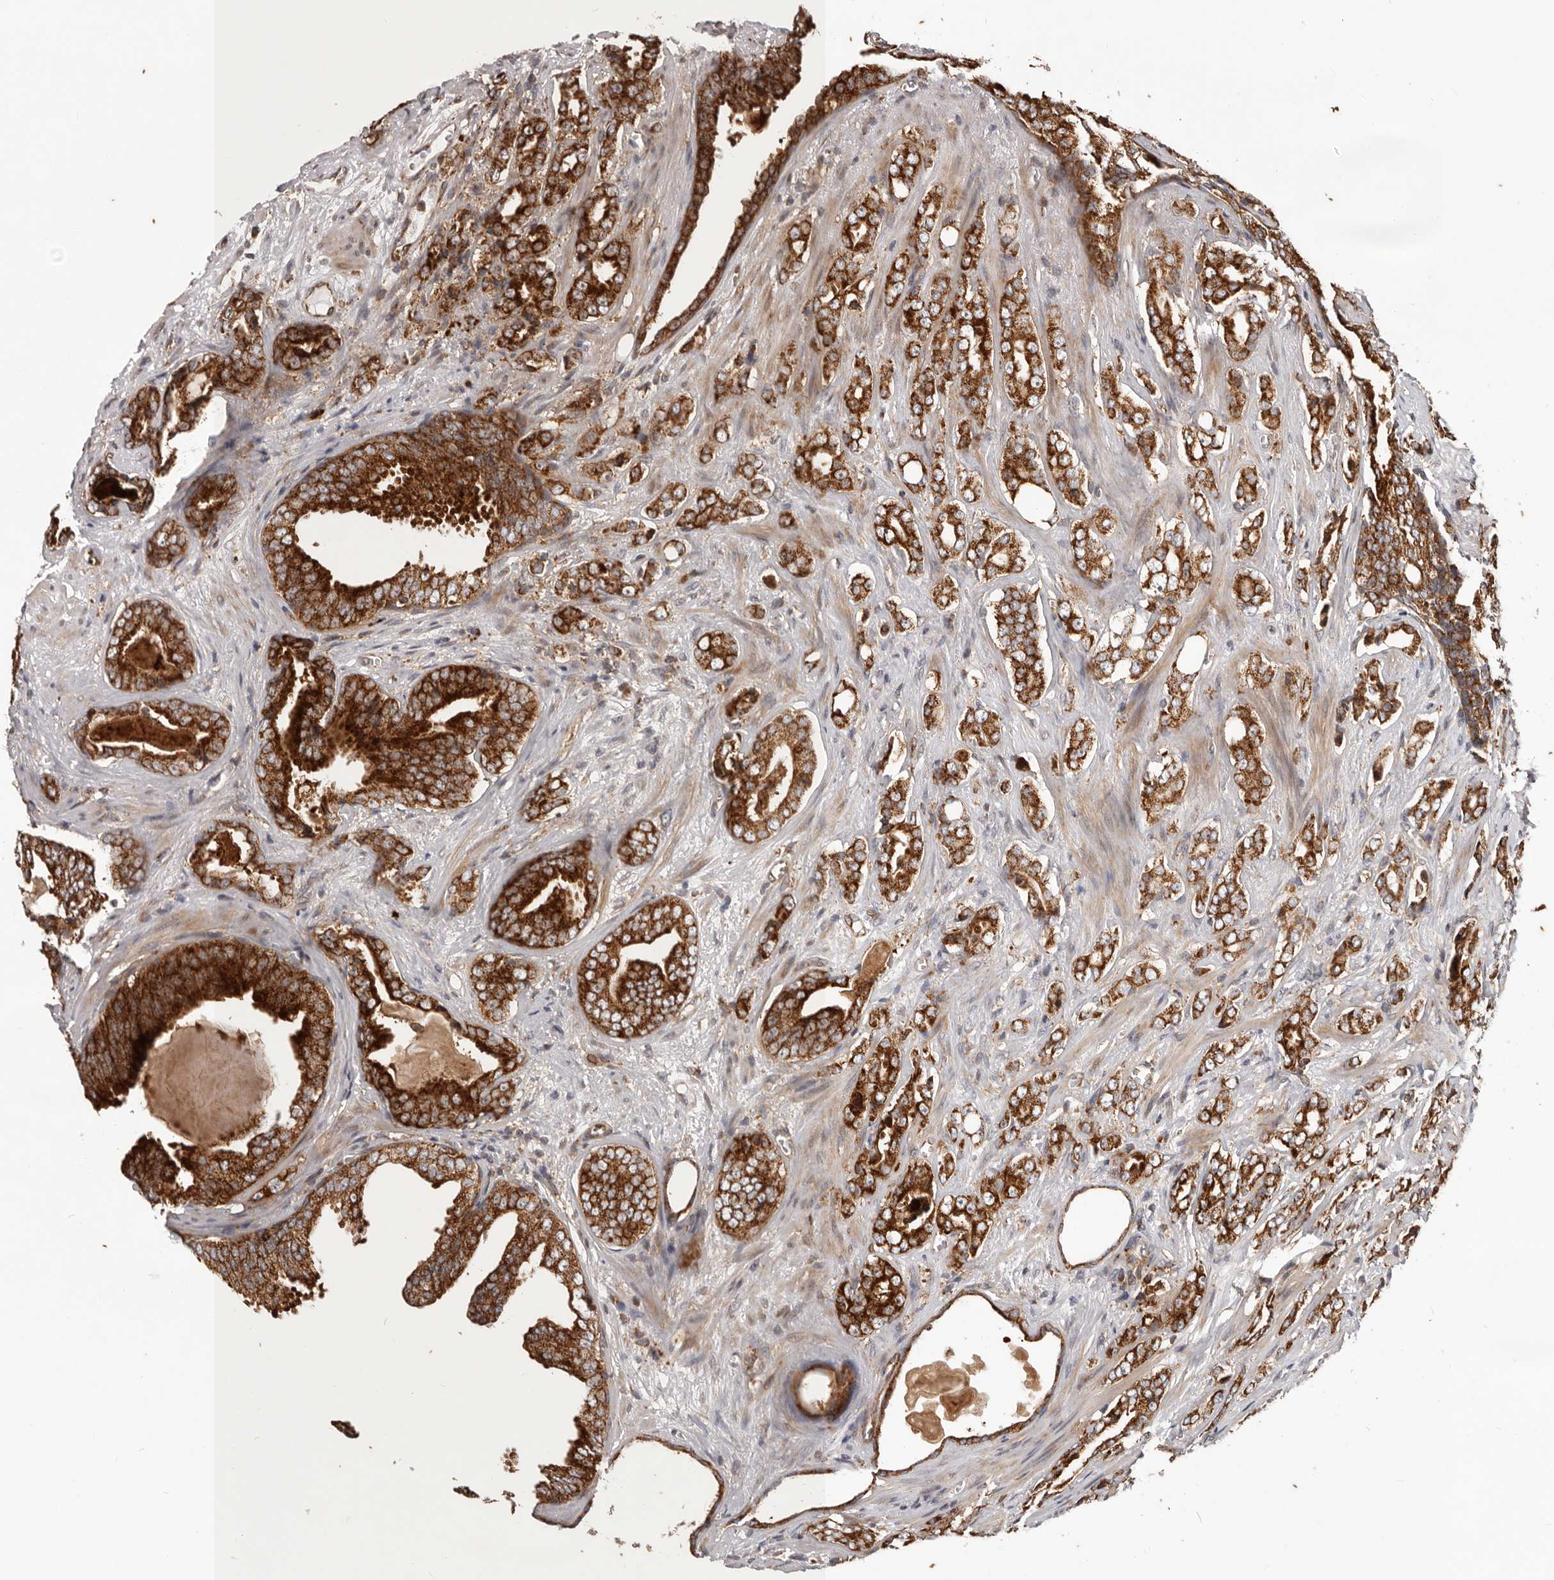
{"staining": {"intensity": "strong", "quantity": ">75%", "location": "cytoplasmic/membranous"}, "tissue": "prostate cancer", "cell_type": "Tumor cells", "image_type": "cancer", "snomed": [{"axis": "morphology", "description": "Adenocarcinoma, Medium grade"}, {"axis": "topography", "description": "Prostate"}], "caption": "A micrograph of medium-grade adenocarcinoma (prostate) stained for a protein reveals strong cytoplasmic/membranous brown staining in tumor cells. Nuclei are stained in blue.", "gene": "MRPS10", "patient": {"sex": "male", "age": 79}}